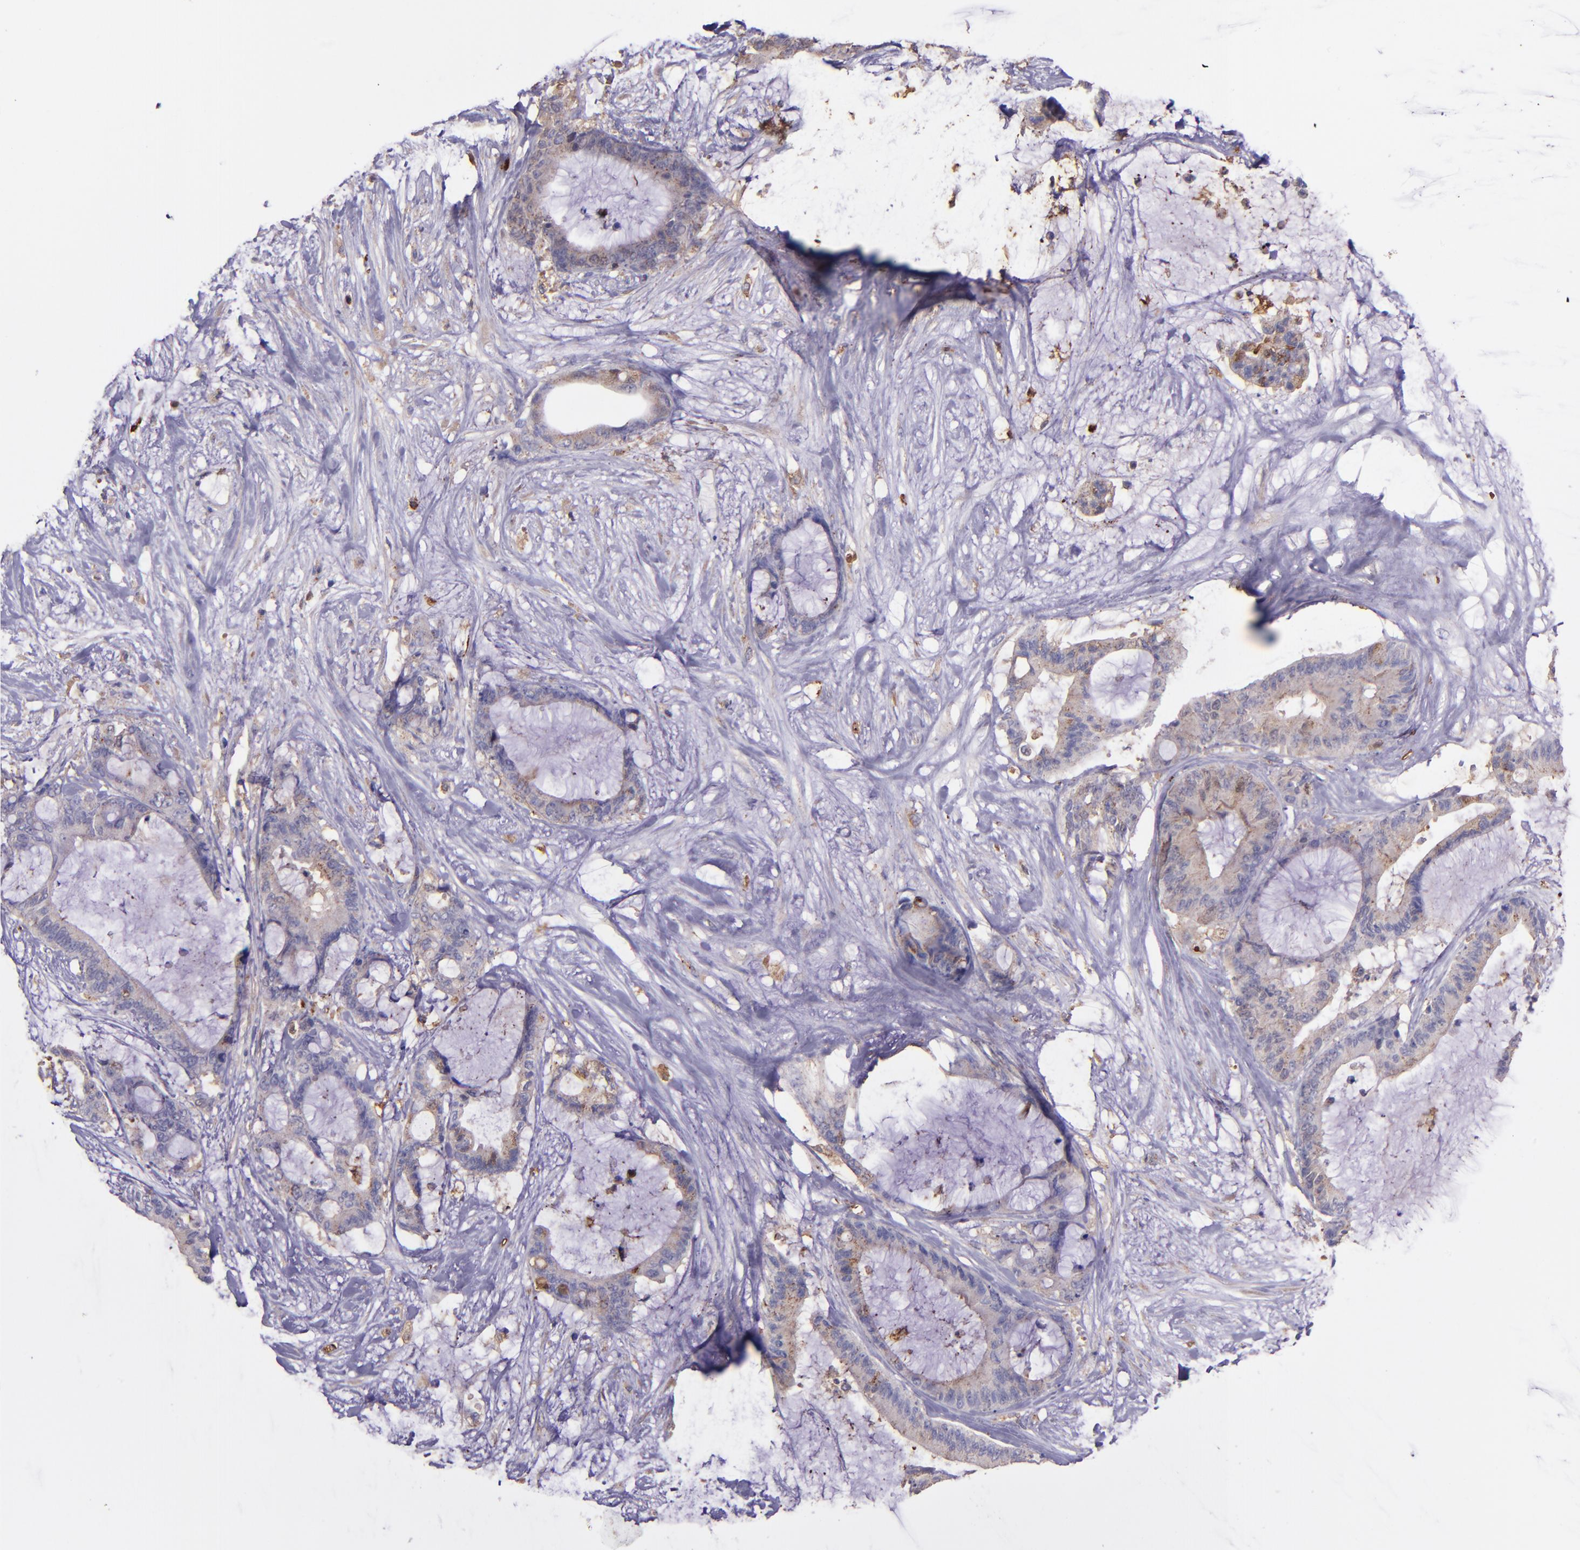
{"staining": {"intensity": "weak", "quantity": ">75%", "location": "cytoplasmic/membranous"}, "tissue": "liver cancer", "cell_type": "Tumor cells", "image_type": "cancer", "snomed": [{"axis": "morphology", "description": "Cholangiocarcinoma"}, {"axis": "topography", "description": "Liver"}], "caption": "Immunohistochemical staining of human liver cancer (cholangiocarcinoma) displays weak cytoplasmic/membranous protein staining in about >75% of tumor cells.", "gene": "WASHC1", "patient": {"sex": "female", "age": 73}}